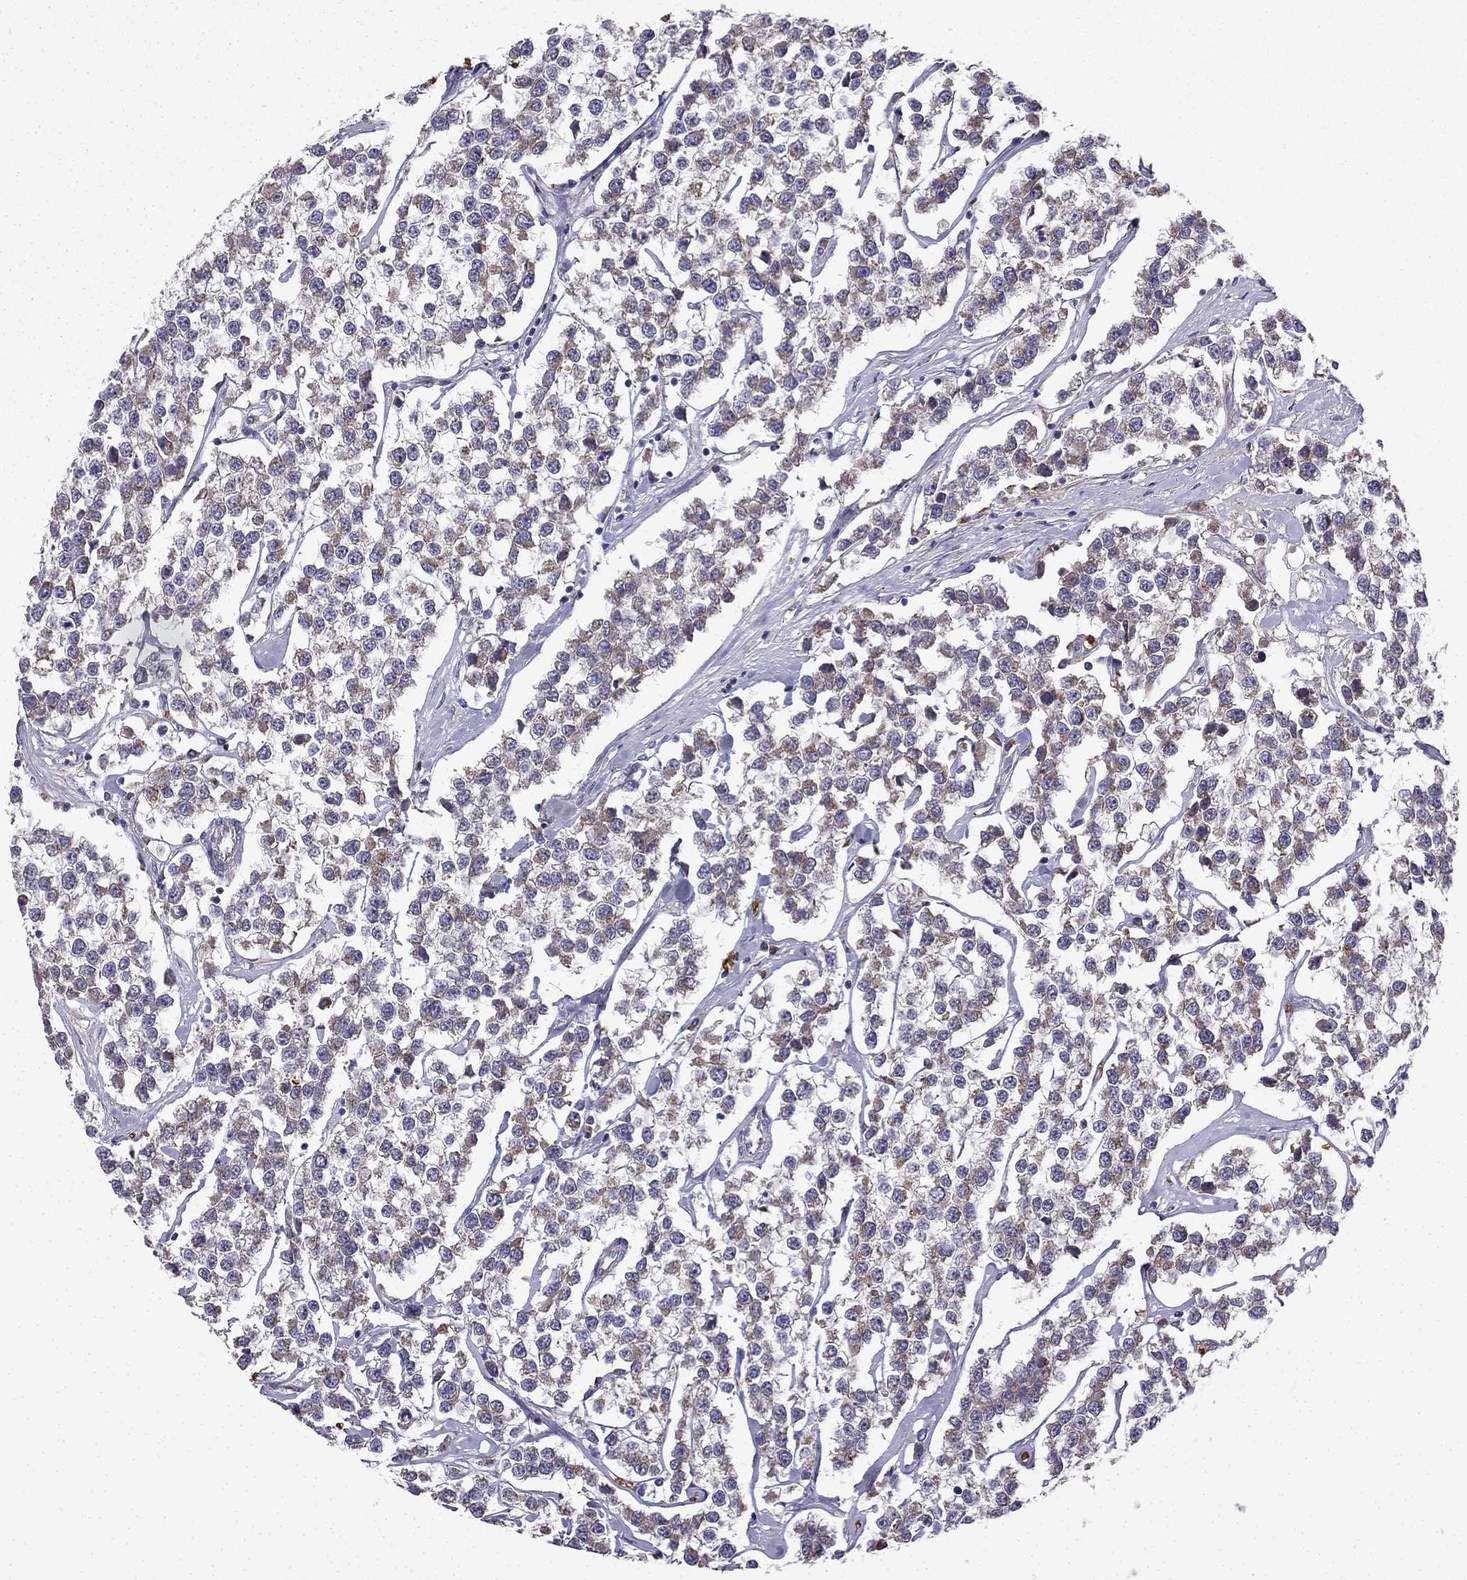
{"staining": {"intensity": "moderate", "quantity": "25%-75%", "location": "cytoplasmic/membranous"}, "tissue": "testis cancer", "cell_type": "Tumor cells", "image_type": "cancer", "snomed": [{"axis": "morphology", "description": "Seminoma, NOS"}, {"axis": "topography", "description": "Testis"}], "caption": "A photomicrograph of human seminoma (testis) stained for a protein exhibits moderate cytoplasmic/membranous brown staining in tumor cells.", "gene": "B4GALT7", "patient": {"sex": "male", "age": 59}}